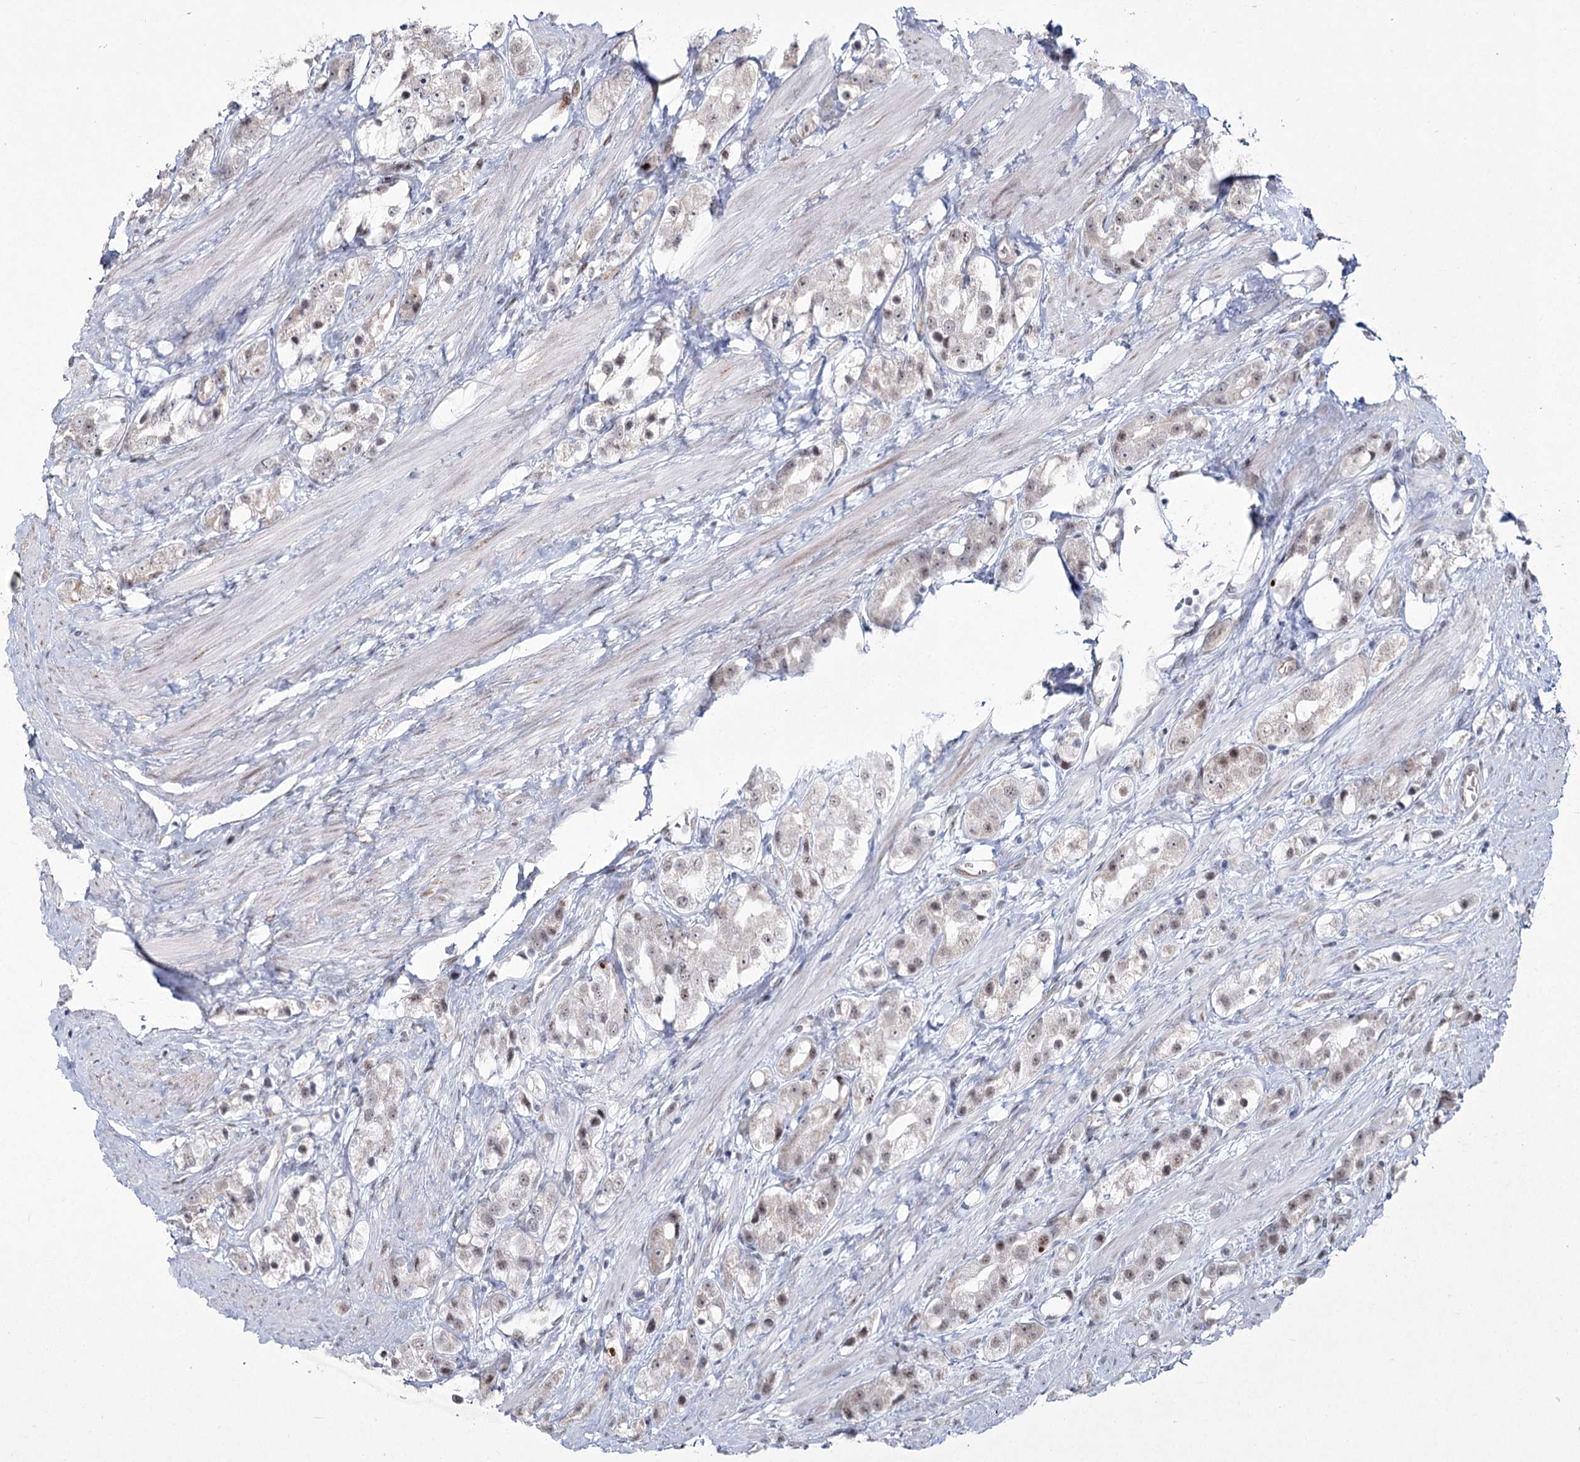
{"staining": {"intensity": "weak", "quantity": "25%-75%", "location": "nuclear"}, "tissue": "prostate cancer", "cell_type": "Tumor cells", "image_type": "cancer", "snomed": [{"axis": "morphology", "description": "Adenocarcinoma, NOS"}, {"axis": "topography", "description": "Prostate"}], "caption": "Tumor cells demonstrate weak nuclear staining in approximately 25%-75% of cells in prostate cancer (adenocarcinoma).", "gene": "YBX3", "patient": {"sex": "male", "age": 79}}